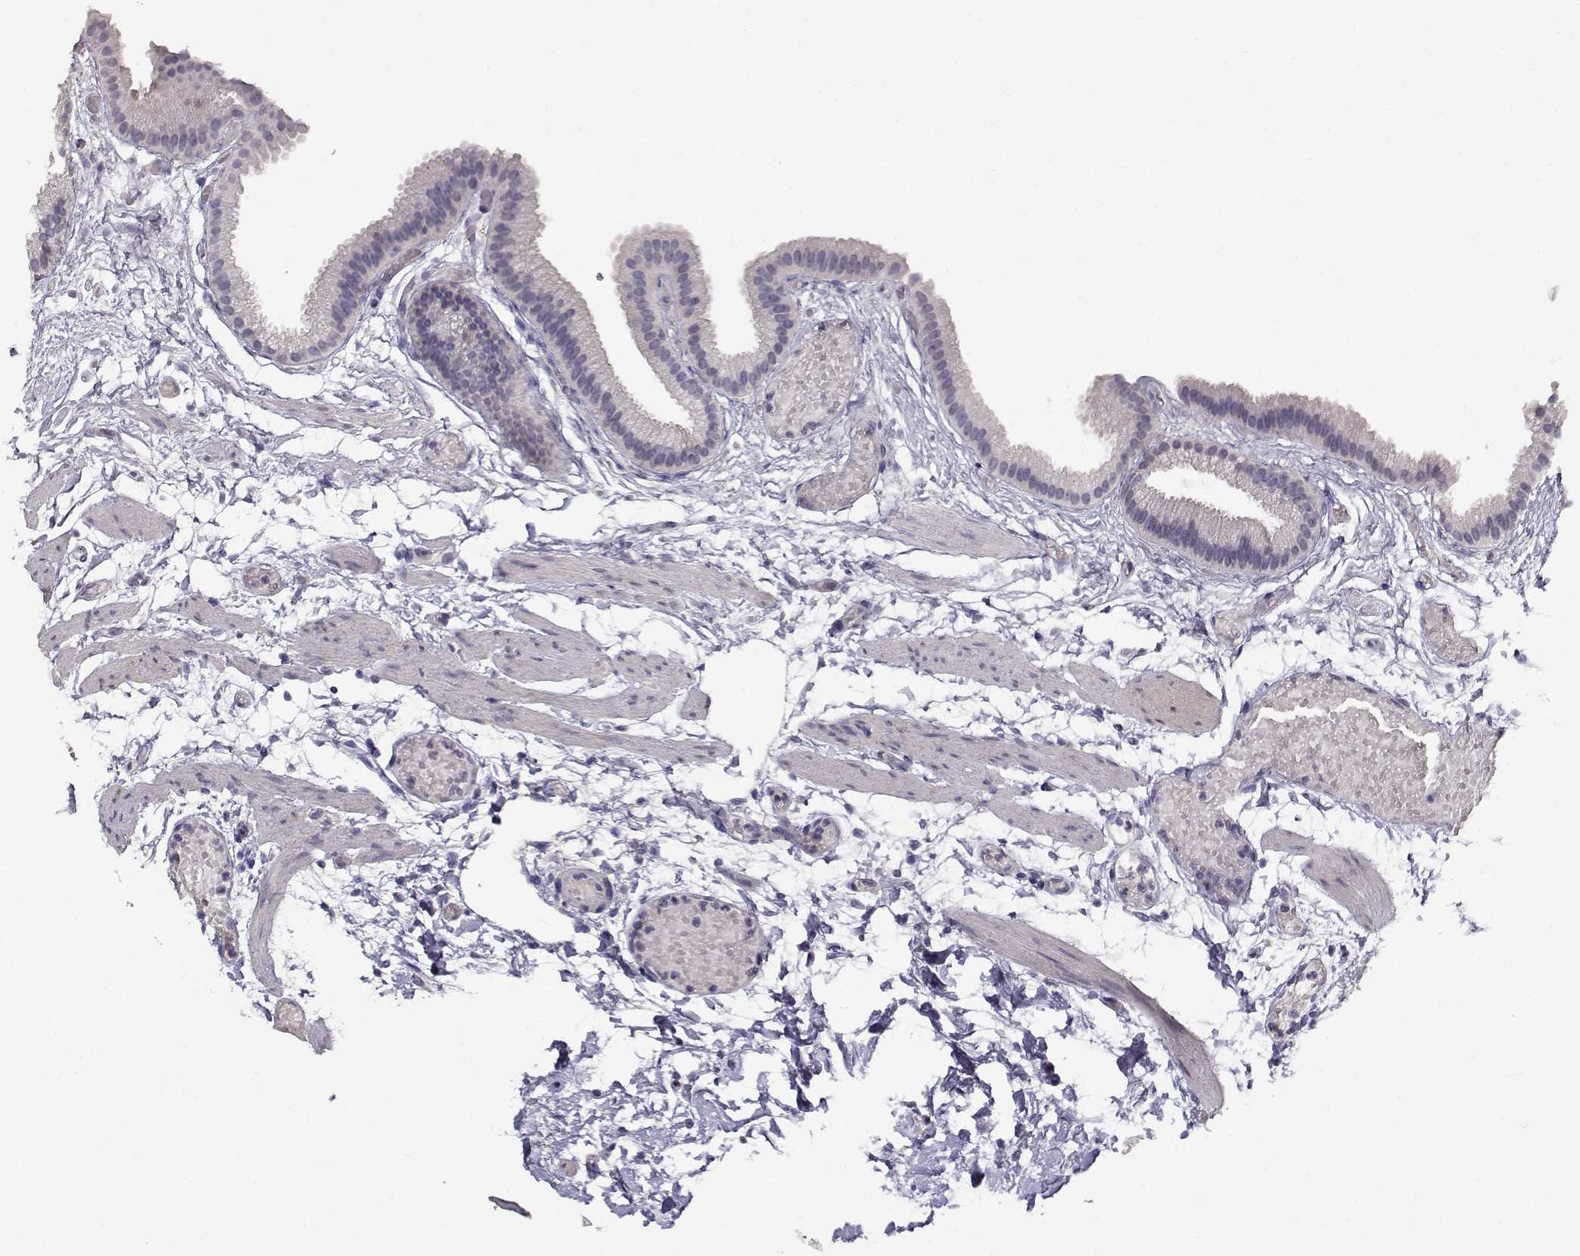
{"staining": {"intensity": "negative", "quantity": "none", "location": "none"}, "tissue": "gallbladder", "cell_type": "Glandular cells", "image_type": "normal", "snomed": [{"axis": "morphology", "description": "Normal tissue, NOS"}, {"axis": "topography", "description": "Gallbladder"}], "caption": "Immunohistochemistry image of normal human gallbladder stained for a protein (brown), which exhibits no staining in glandular cells.", "gene": "RHOXF2", "patient": {"sex": "female", "age": 45}}